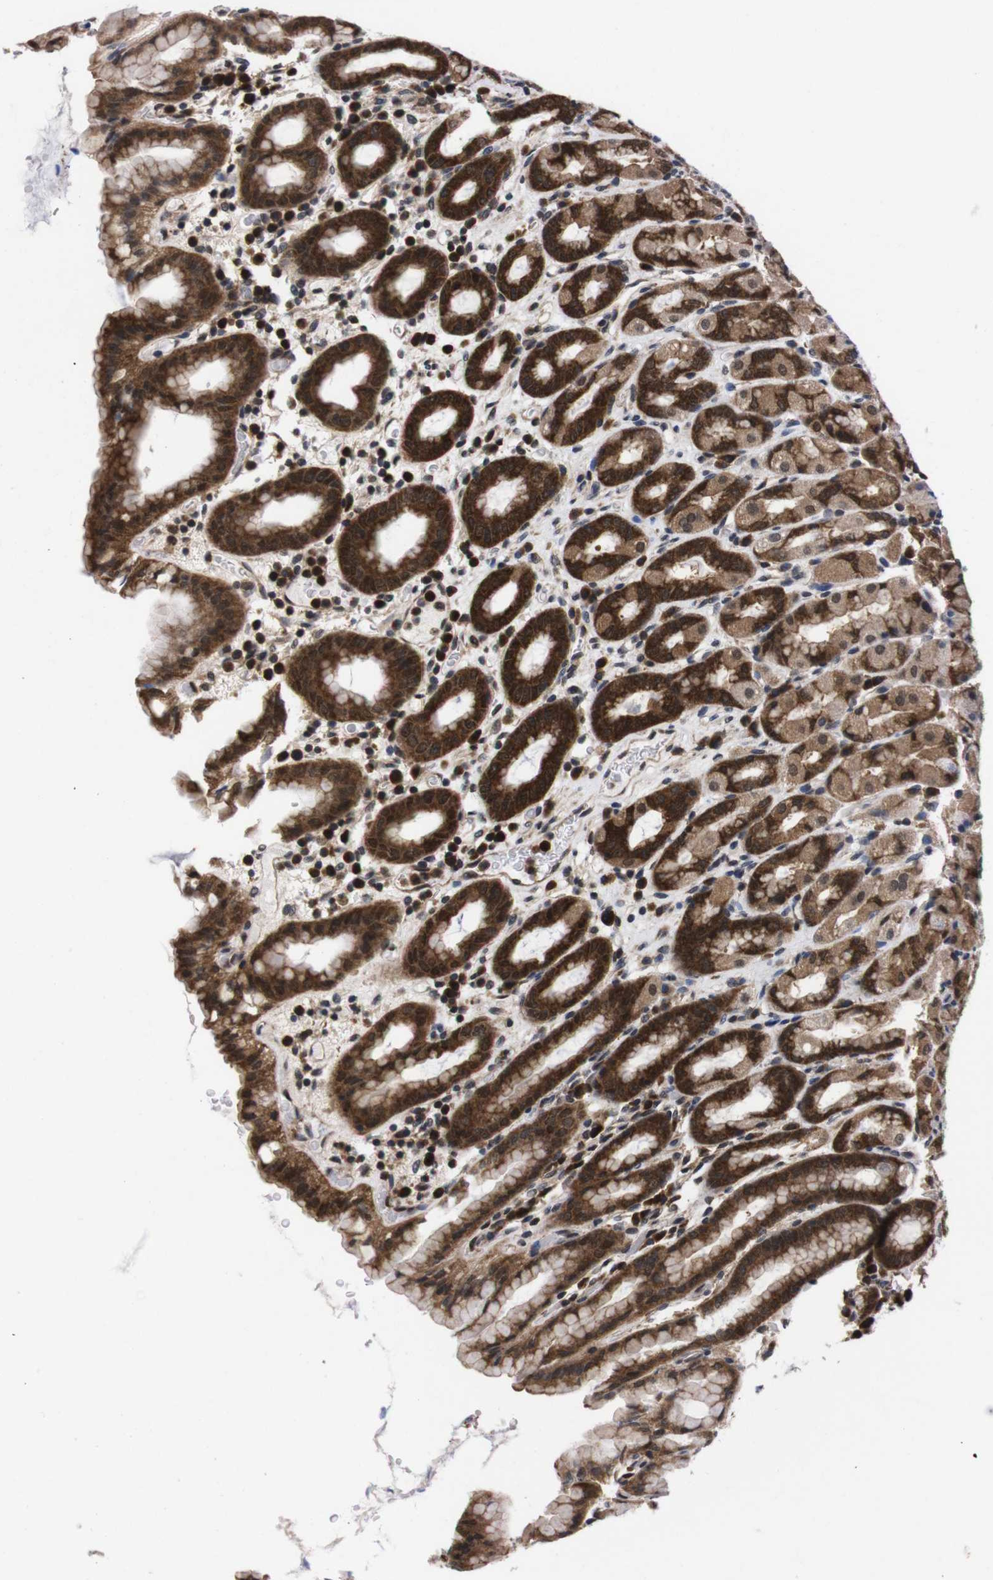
{"staining": {"intensity": "strong", "quantity": "25%-75%", "location": "cytoplasmic/membranous,nuclear"}, "tissue": "stomach", "cell_type": "Glandular cells", "image_type": "normal", "snomed": [{"axis": "morphology", "description": "Normal tissue, NOS"}, {"axis": "topography", "description": "Stomach, upper"}], "caption": "About 25%-75% of glandular cells in benign stomach display strong cytoplasmic/membranous,nuclear protein staining as visualized by brown immunohistochemical staining.", "gene": "UBQLN2", "patient": {"sex": "male", "age": 68}}